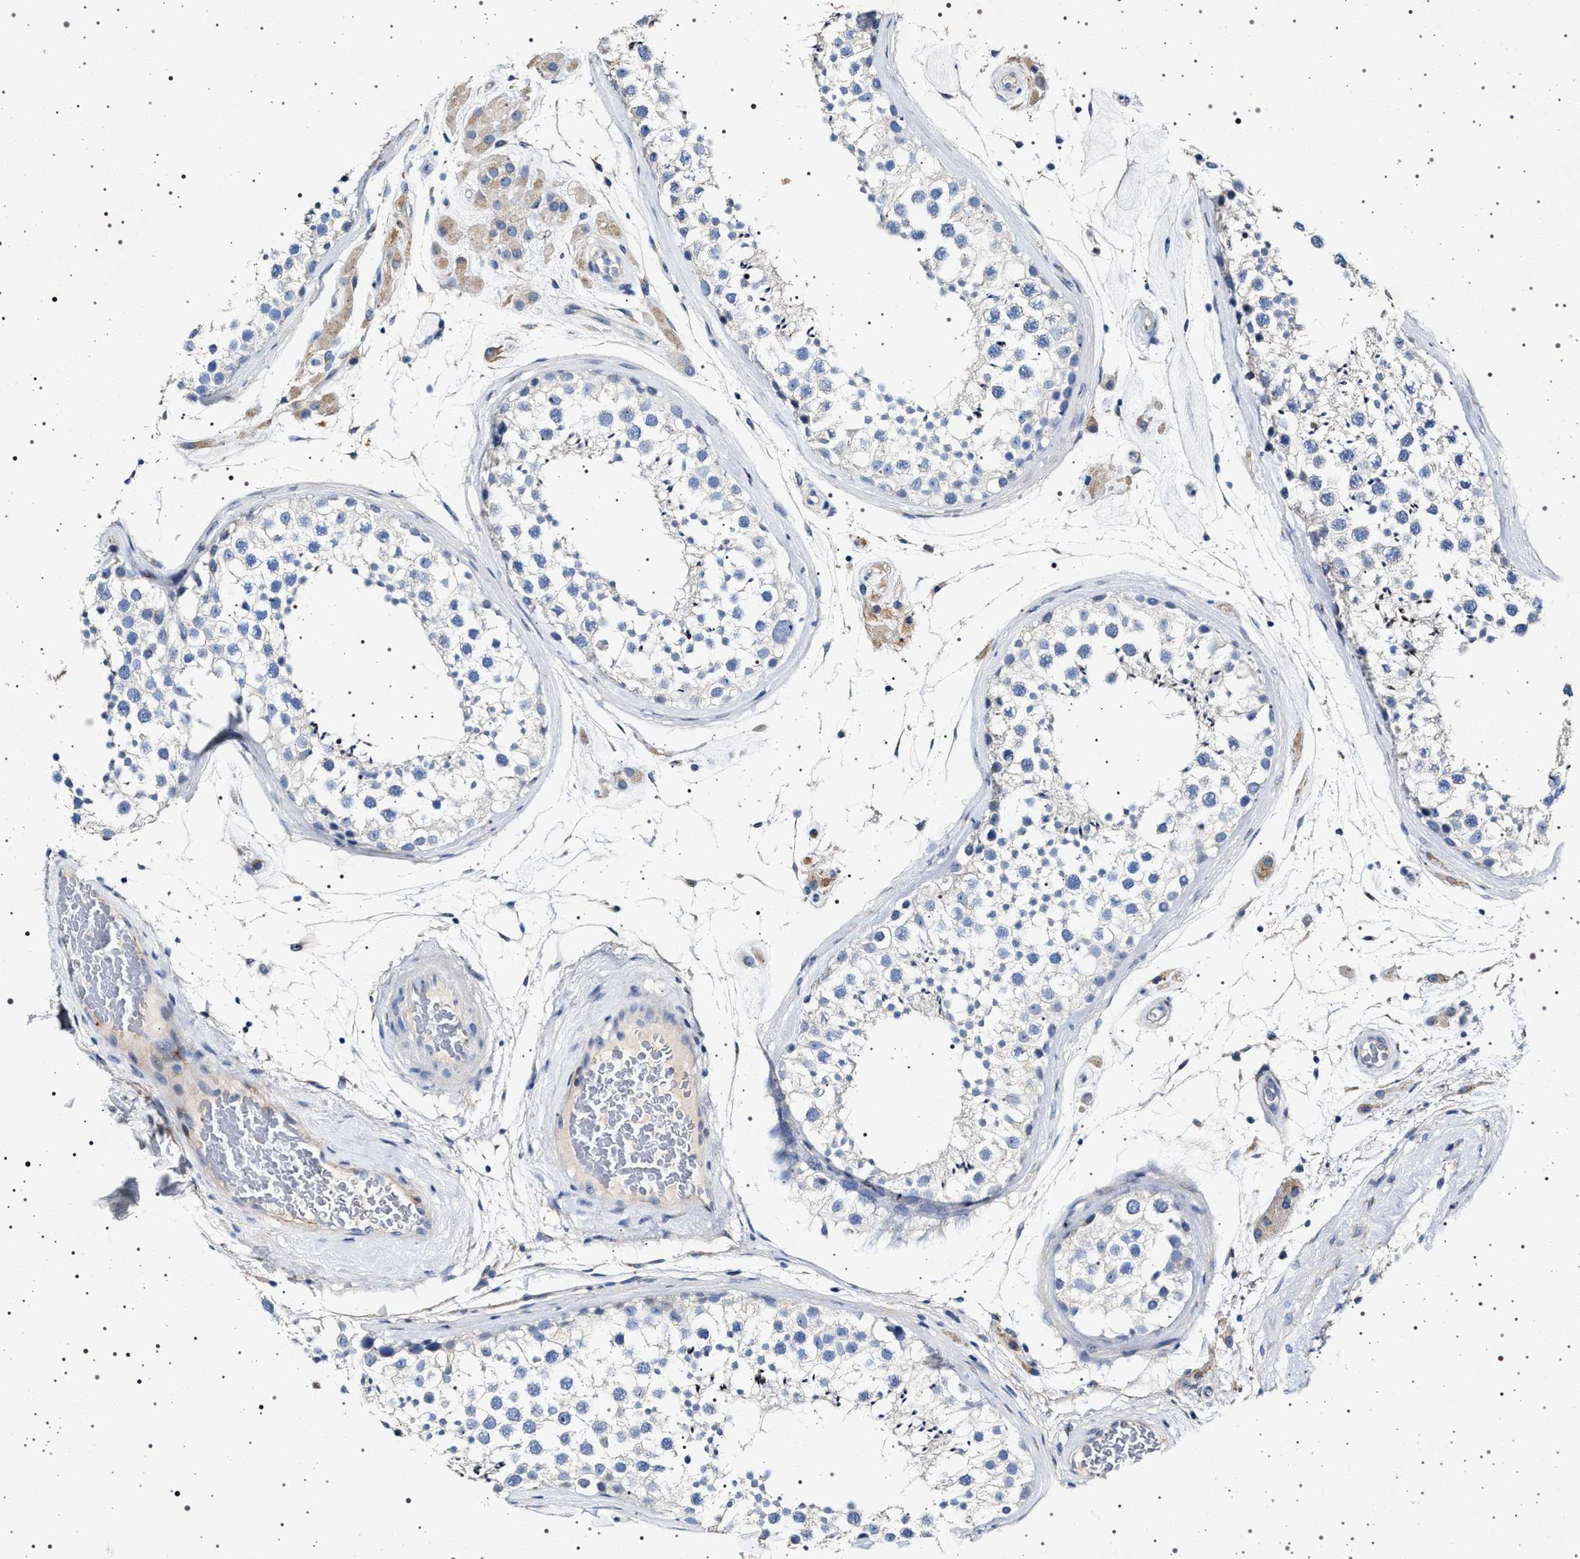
{"staining": {"intensity": "negative", "quantity": "none", "location": "none"}, "tissue": "testis", "cell_type": "Cells in seminiferous ducts", "image_type": "normal", "snomed": [{"axis": "morphology", "description": "Normal tissue, NOS"}, {"axis": "topography", "description": "Testis"}], "caption": "Histopathology image shows no protein expression in cells in seminiferous ducts of unremarkable testis.", "gene": "NAALADL2", "patient": {"sex": "male", "age": 46}}